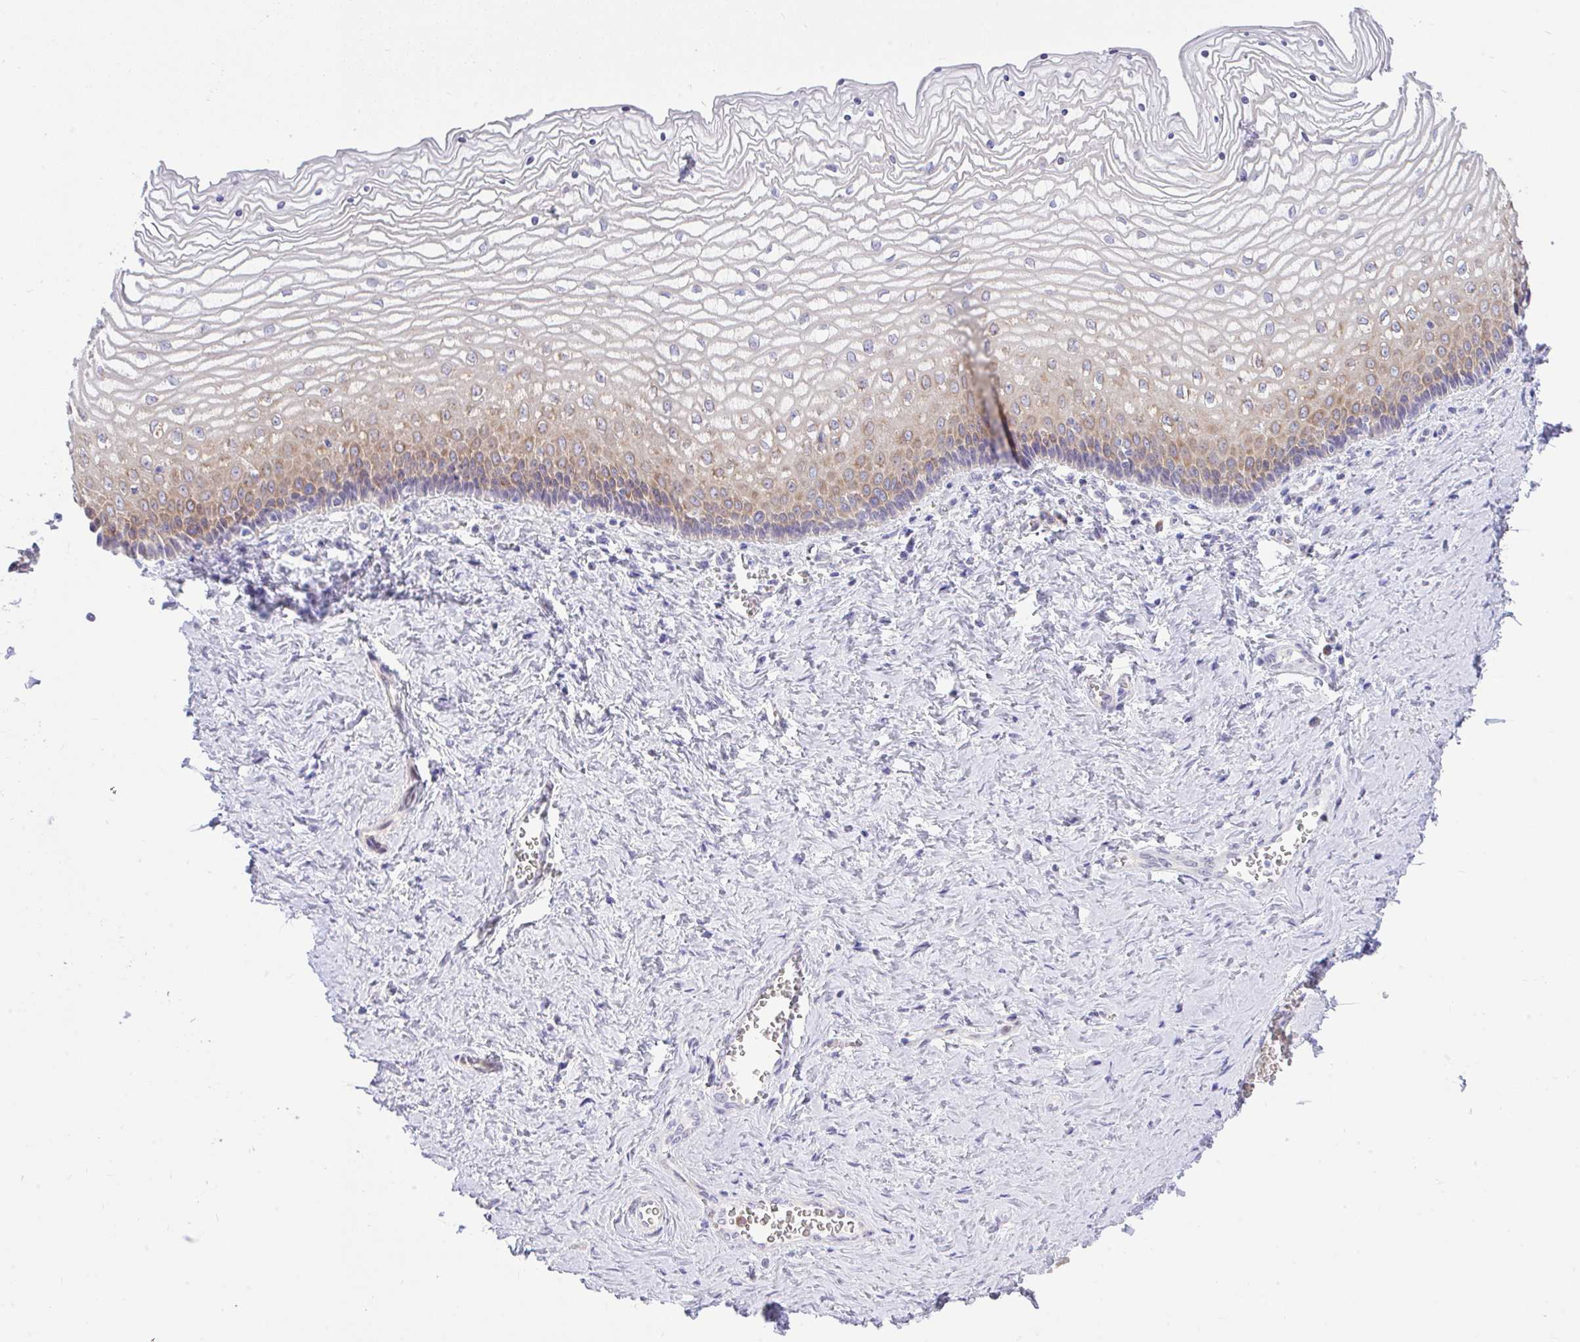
{"staining": {"intensity": "moderate", "quantity": "25%-75%", "location": "cytoplasmic/membranous"}, "tissue": "vagina", "cell_type": "Squamous epithelial cells", "image_type": "normal", "snomed": [{"axis": "morphology", "description": "Normal tissue, NOS"}, {"axis": "topography", "description": "Vagina"}], "caption": "Protein staining demonstrates moderate cytoplasmic/membranous positivity in approximately 25%-75% of squamous epithelial cells in benign vagina.", "gene": "EEF1A1", "patient": {"sex": "female", "age": 45}}